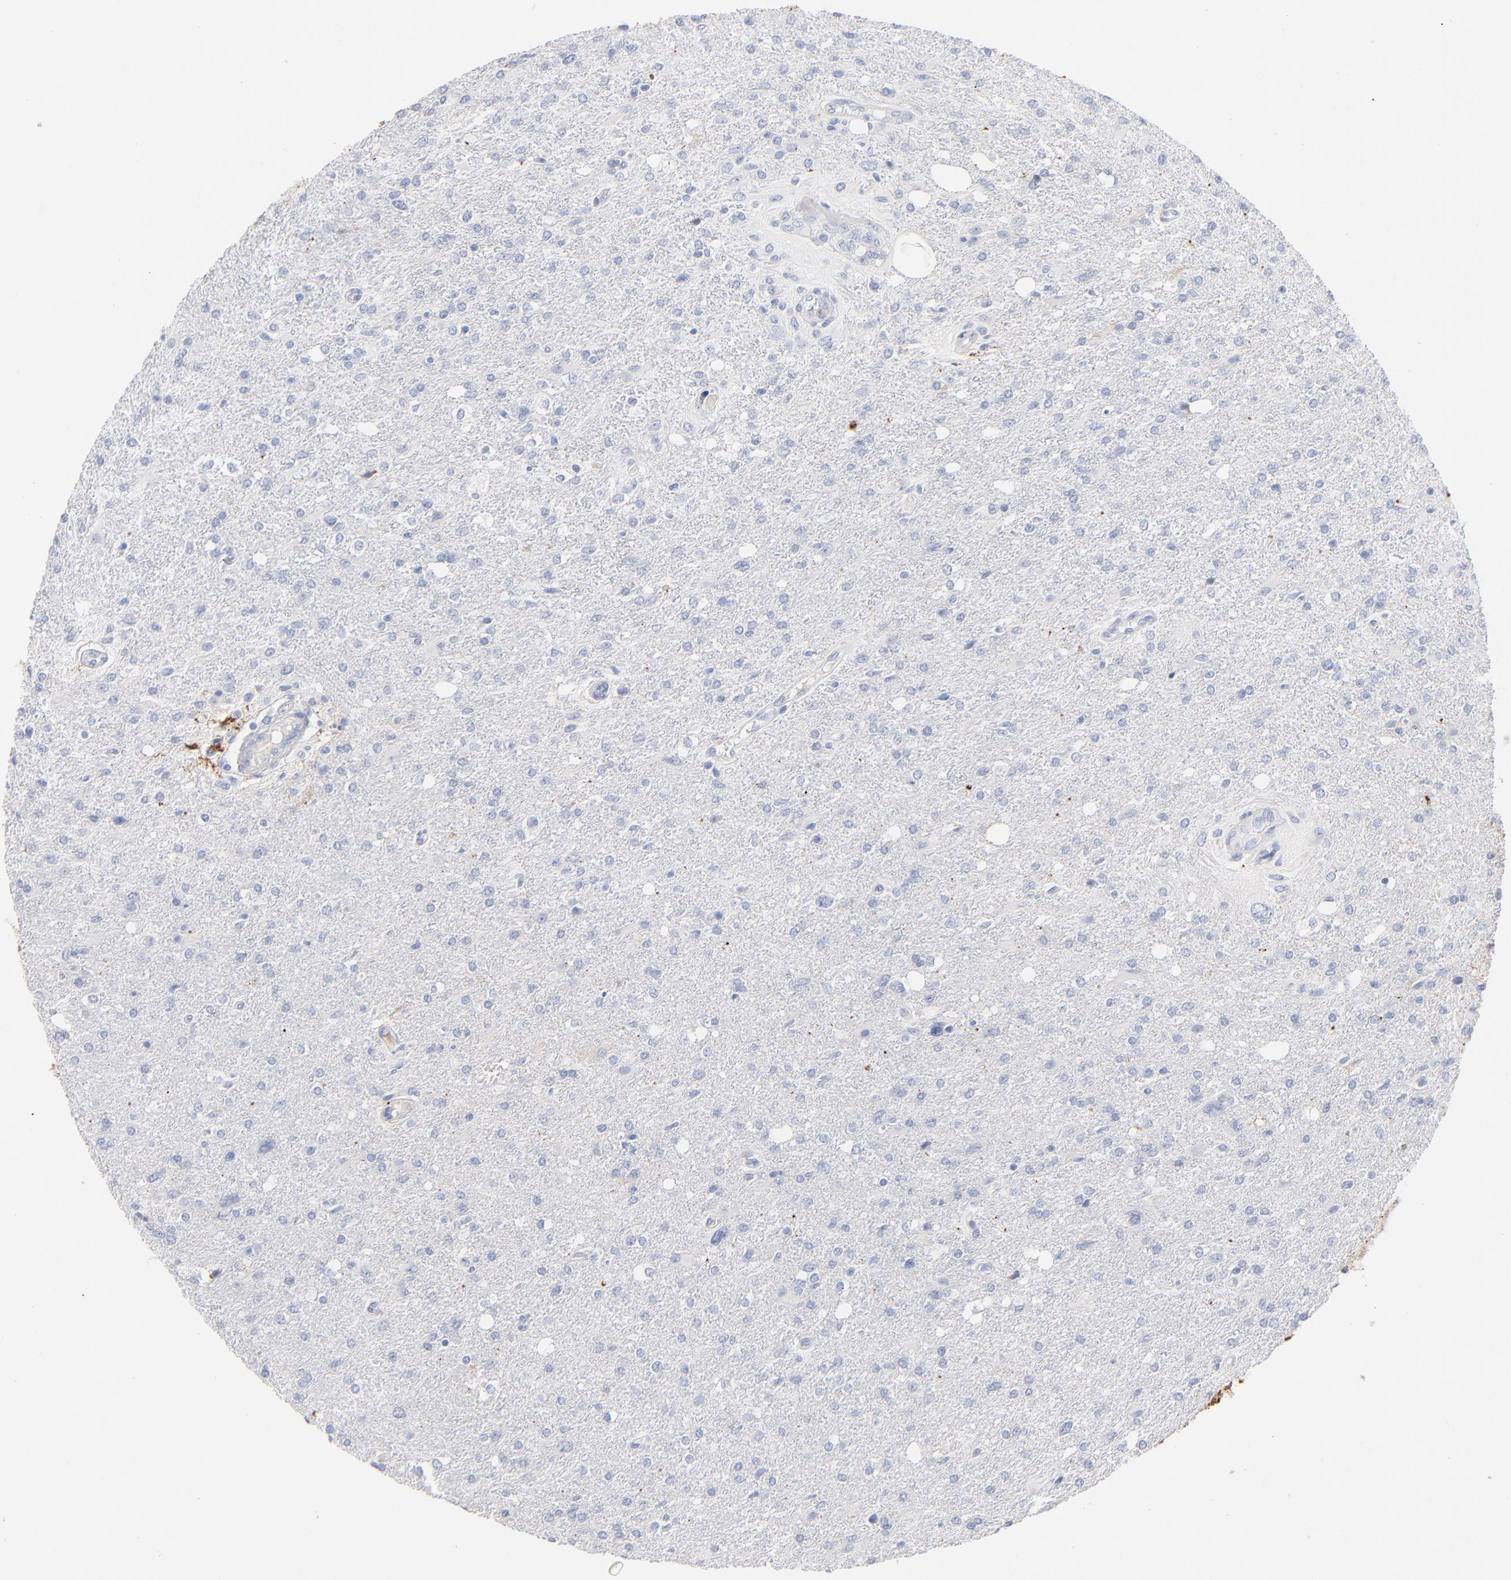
{"staining": {"intensity": "negative", "quantity": "none", "location": "none"}, "tissue": "glioma", "cell_type": "Tumor cells", "image_type": "cancer", "snomed": [{"axis": "morphology", "description": "Glioma, malignant, High grade"}, {"axis": "topography", "description": "Cerebral cortex"}], "caption": "Image shows no protein expression in tumor cells of malignant glioma (high-grade) tissue.", "gene": "APOH", "patient": {"sex": "male", "age": 76}}